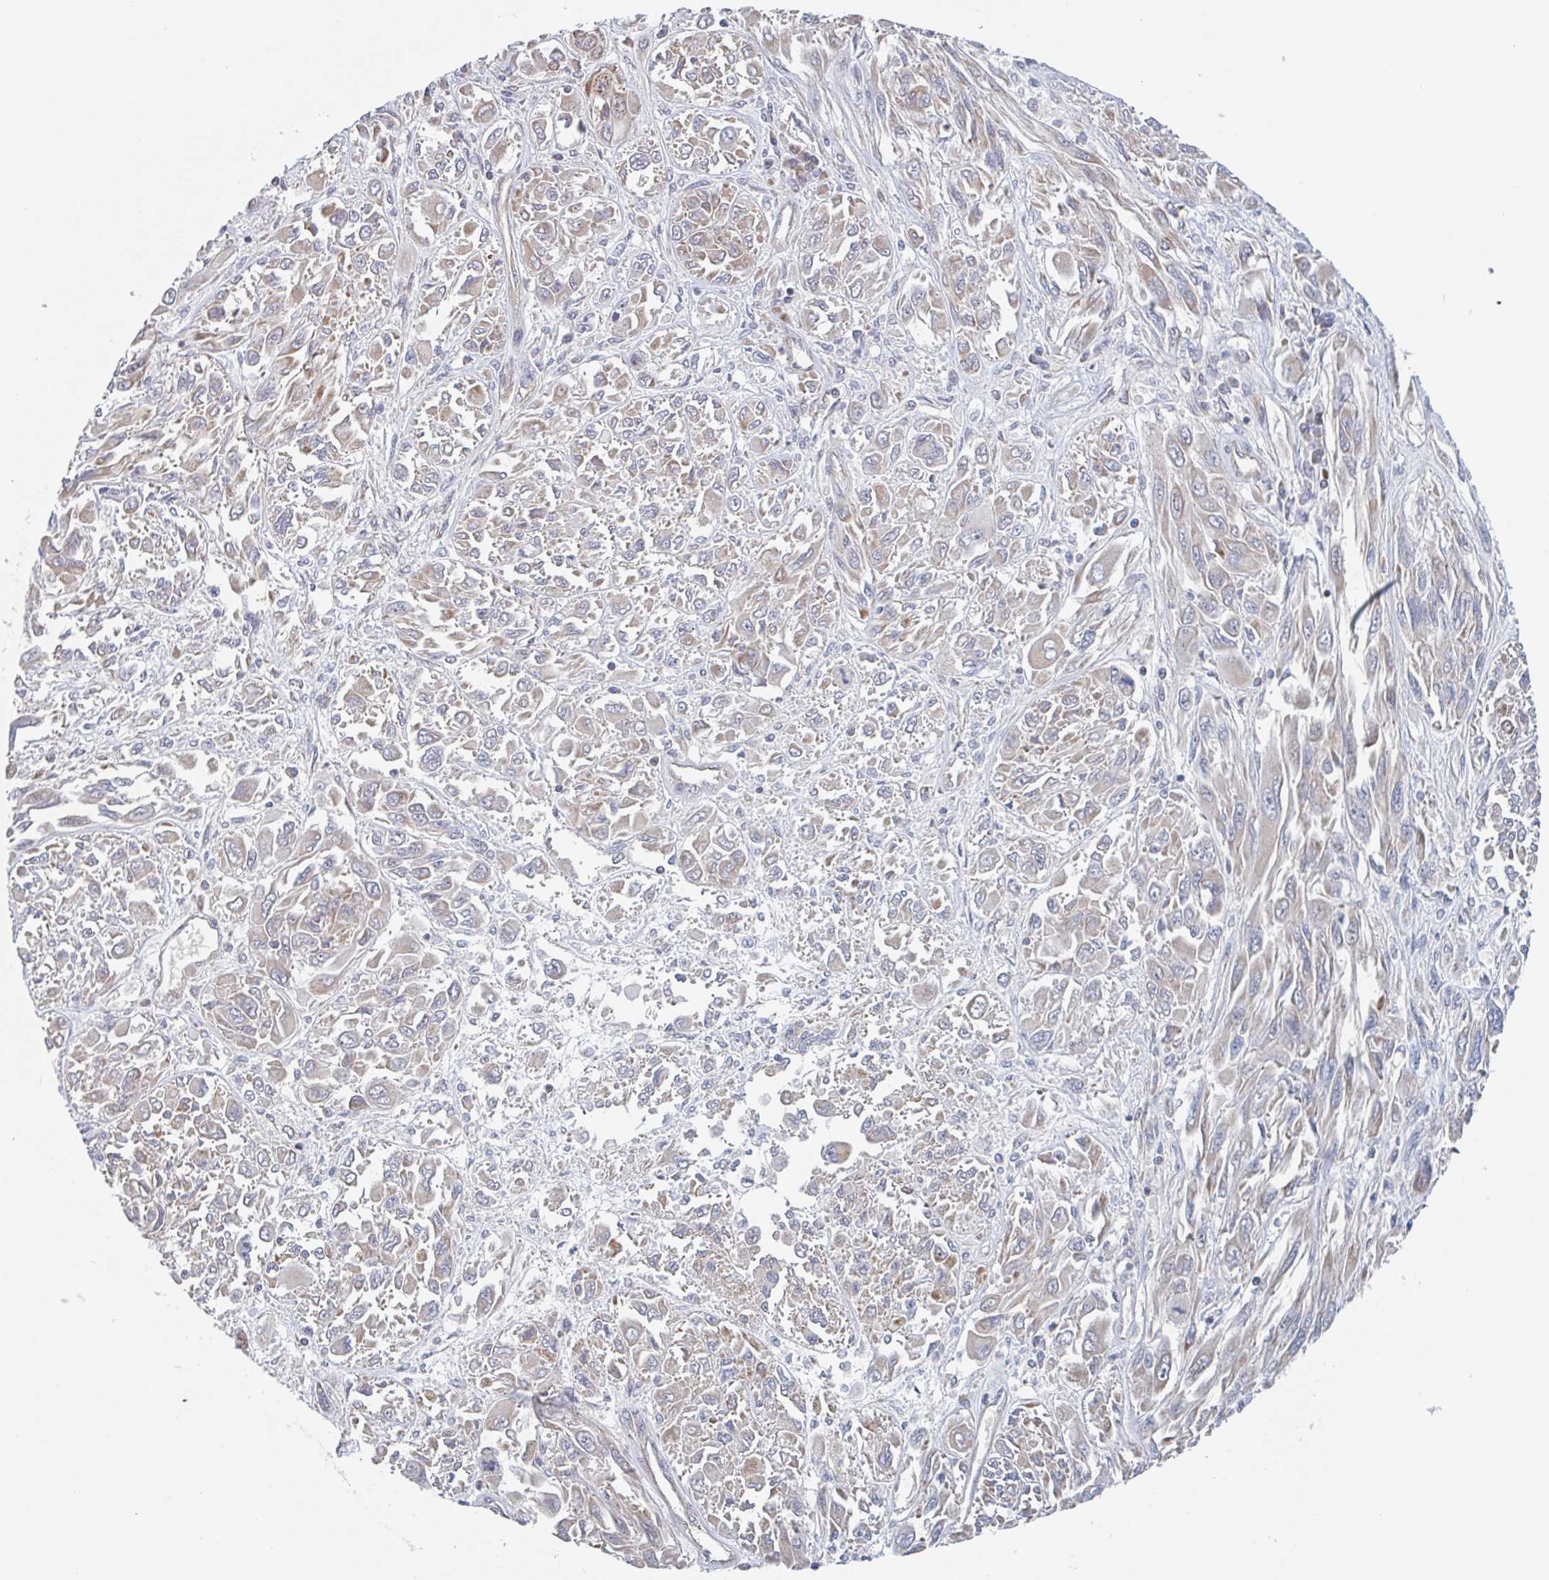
{"staining": {"intensity": "weak", "quantity": "25%-75%", "location": "cytoplasmic/membranous"}, "tissue": "melanoma", "cell_type": "Tumor cells", "image_type": "cancer", "snomed": [{"axis": "morphology", "description": "Malignant melanoma, NOS"}, {"axis": "topography", "description": "Skin"}], "caption": "A high-resolution micrograph shows IHC staining of malignant melanoma, which displays weak cytoplasmic/membranous staining in about 25%-75% of tumor cells. (DAB (3,3'-diaminobenzidine) = brown stain, brightfield microscopy at high magnification).", "gene": "SURF1", "patient": {"sex": "female", "age": 91}}